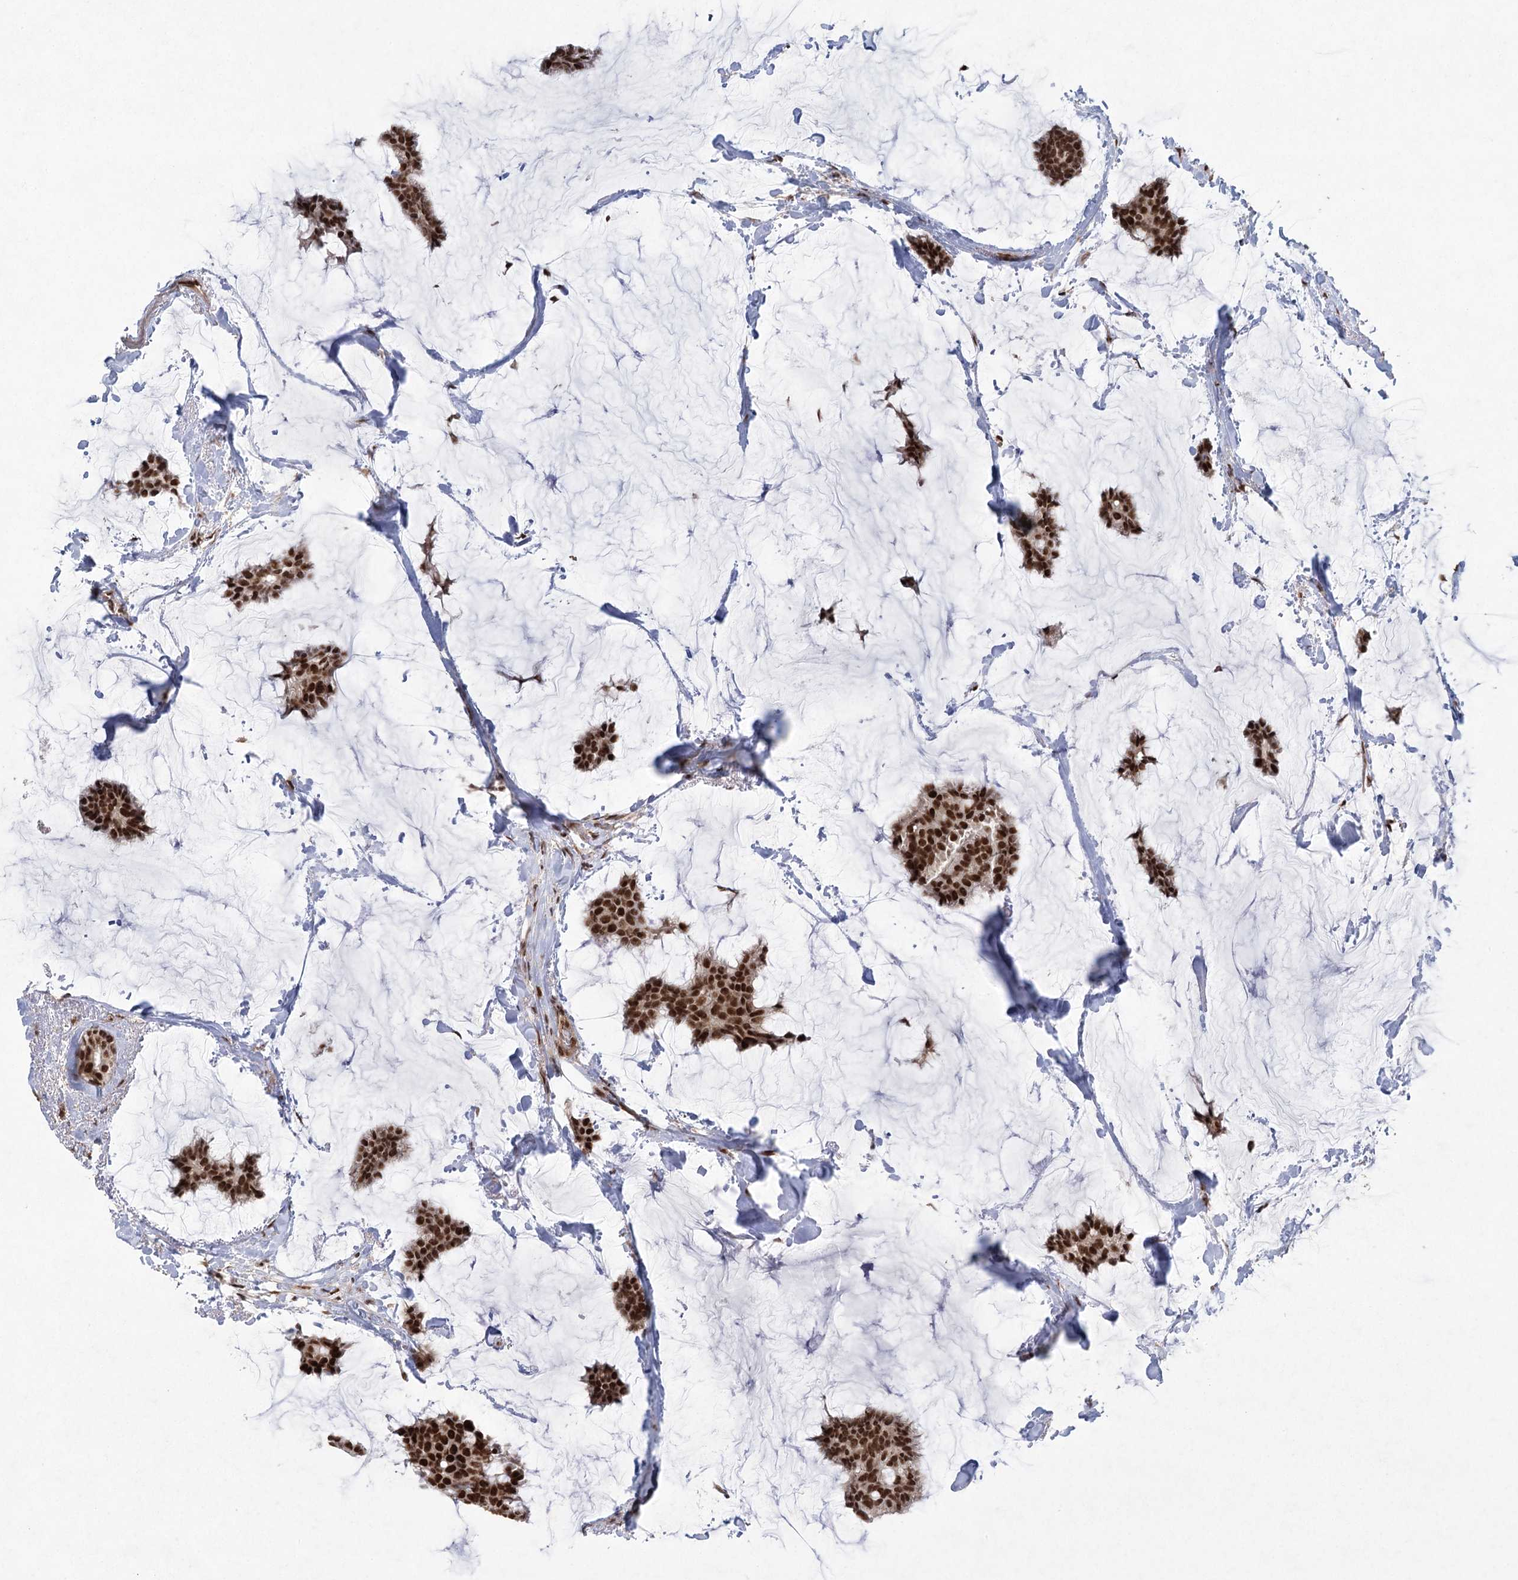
{"staining": {"intensity": "strong", "quantity": ">75%", "location": "nuclear"}, "tissue": "breast cancer", "cell_type": "Tumor cells", "image_type": "cancer", "snomed": [{"axis": "morphology", "description": "Duct carcinoma"}, {"axis": "topography", "description": "Breast"}], "caption": "The immunohistochemical stain highlights strong nuclear expression in tumor cells of breast cancer (infiltrating ductal carcinoma) tissue. (brown staining indicates protein expression, while blue staining denotes nuclei).", "gene": "ZCCHC8", "patient": {"sex": "female", "age": 93}}